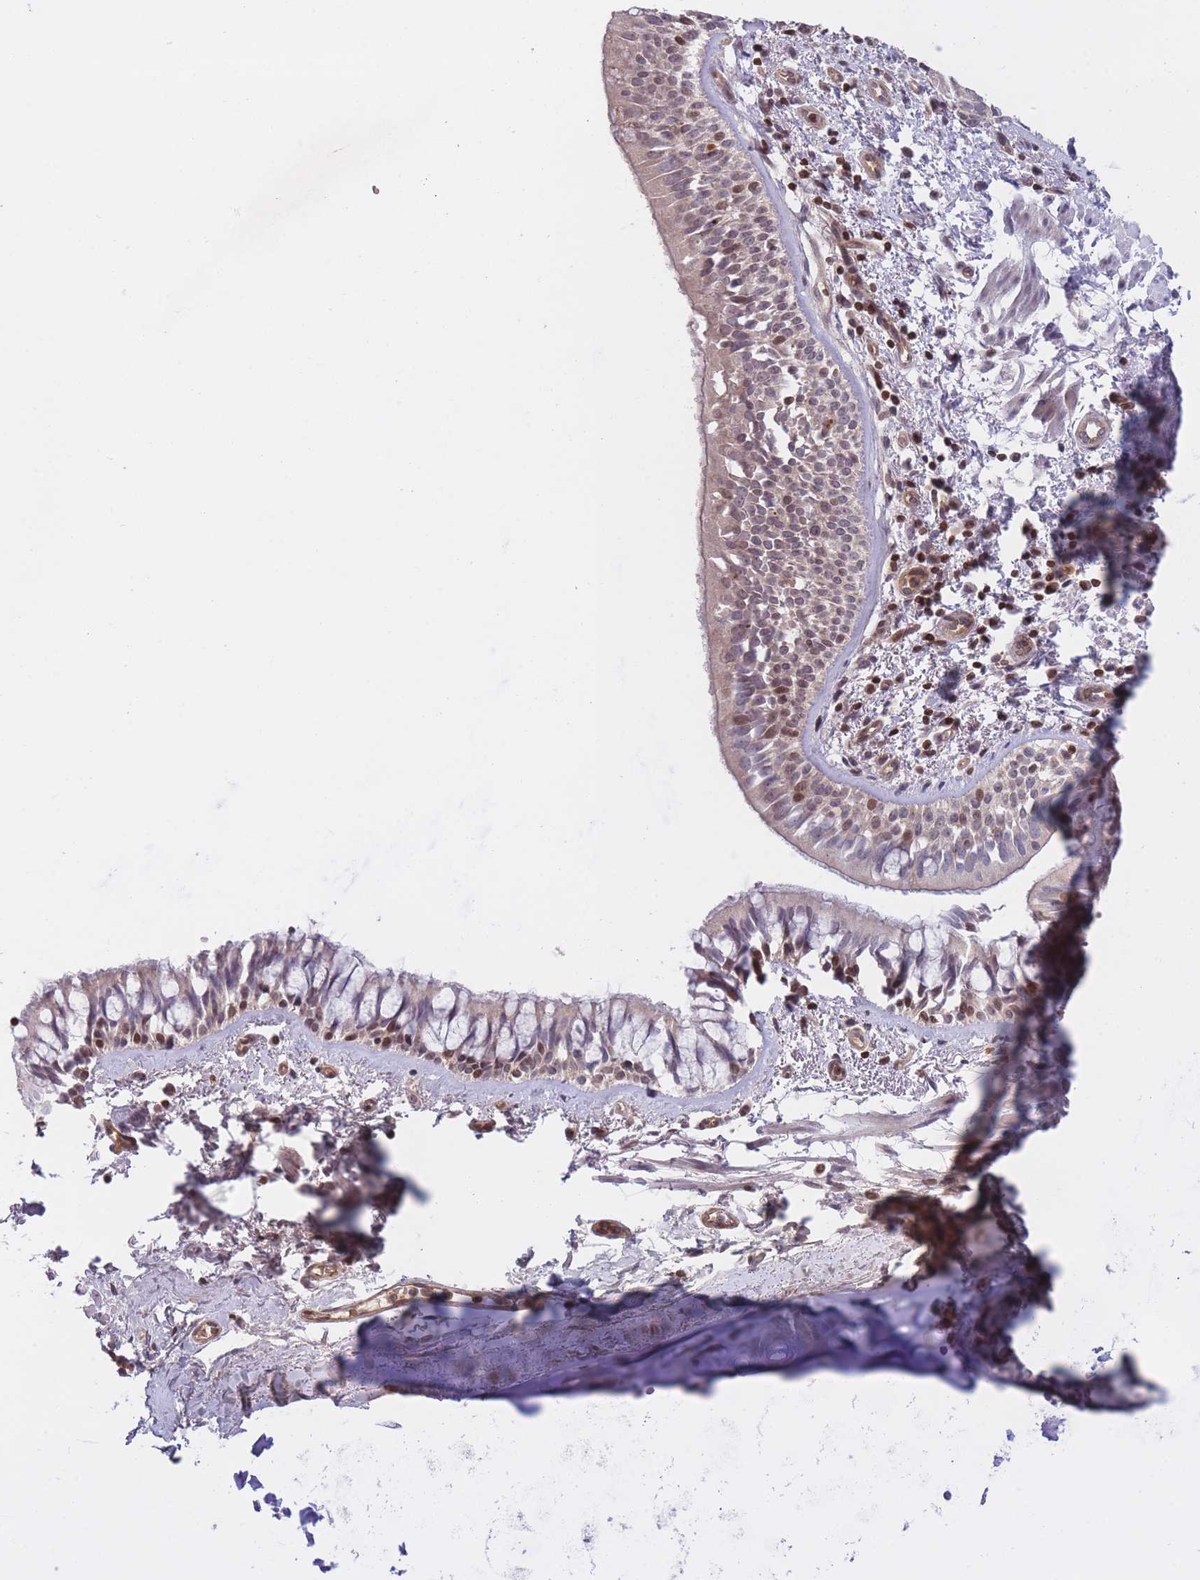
{"staining": {"intensity": "weak", "quantity": "25%-75%", "location": "cytoplasmic/membranous,nuclear"}, "tissue": "bronchus", "cell_type": "Respiratory epithelial cells", "image_type": "normal", "snomed": [{"axis": "morphology", "description": "Normal tissue, NOS"}, {"axis": "topography", "description": "Lymph node"}, {"axis": "topography", "description": "Cartilage tissue"}, {"axis": "topography", "description": "Bronchus"}], "caption": "Immunohistochemistry (IHC) photomicrograph of benign bronchus stained for a protein (brown), which demonstrates low levels of weak cytoplasmic/membranous,nuclear expression in about 25%-75% of respiratory epithelial cells.", "gene": "SLC35F5", "patient": {"sex": "female", "age": 70}}